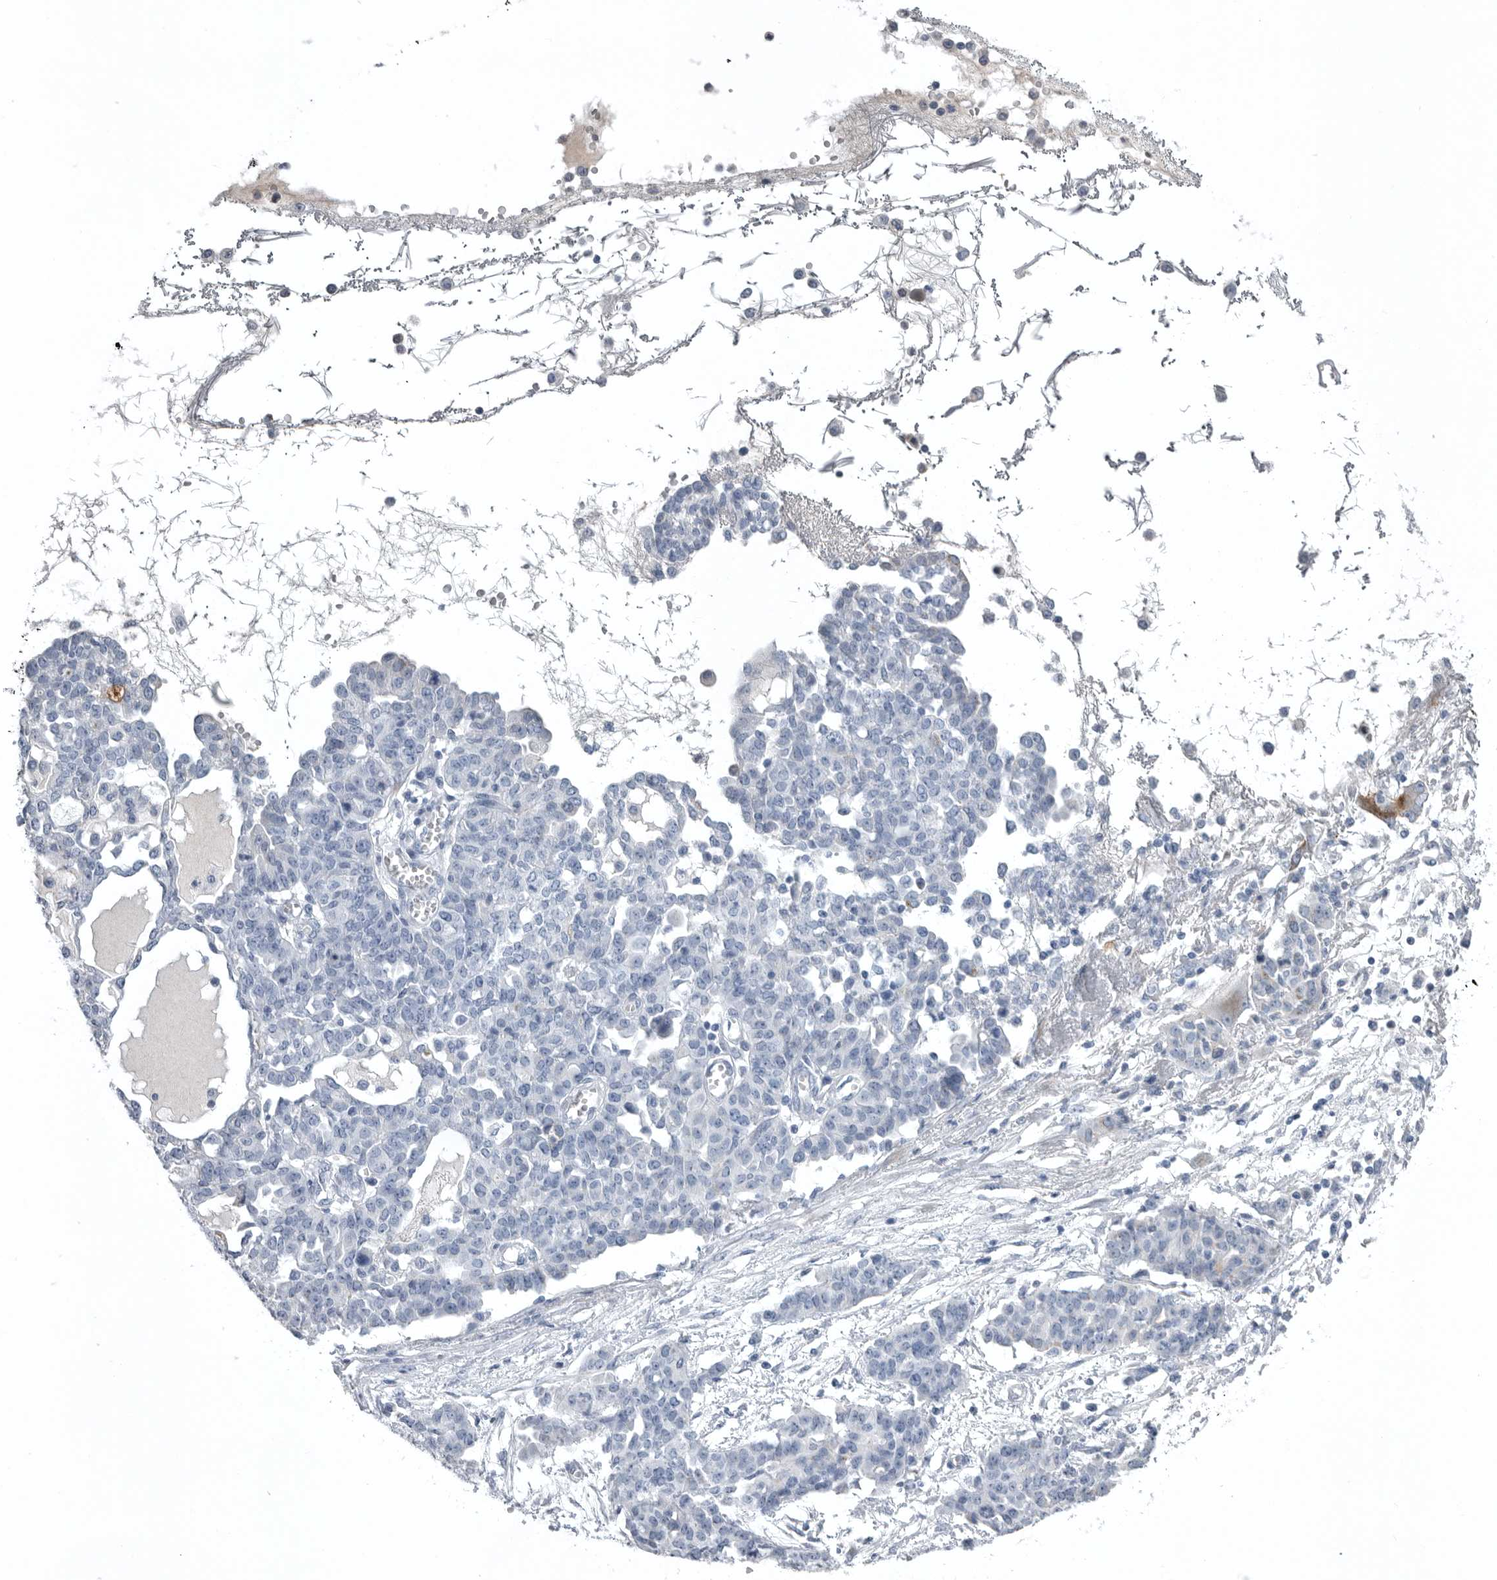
{"staining": {"intensity": "negative", "quantity": "none", "location": "none"}, "tissue": "ovarian cancer", "cell_type": "Tumor cells", "image_type": "cancer", "snomed": [{"axis": "morphology", "description": "Cystadenocarcinoma, serous, NOS"}, {"axis": "topography", "description": "Soft tissue"}, {"axis": "topography", "description": "Ovary"}], "caption": "Immunohistochemistry (IHC) micrograph of human ovarian cancer stained for a protein (brown), which exhibits no expression in tumor cells. (Stains: DAB (3,3'-diaminobenzidine) immunohistochemistry (IHC) with hematoxylin counter stain, Microscopy: brightfield microscopy at high magnification).", "gene": "TIMP1", "patient": {"sex": "female", "age": 57}}